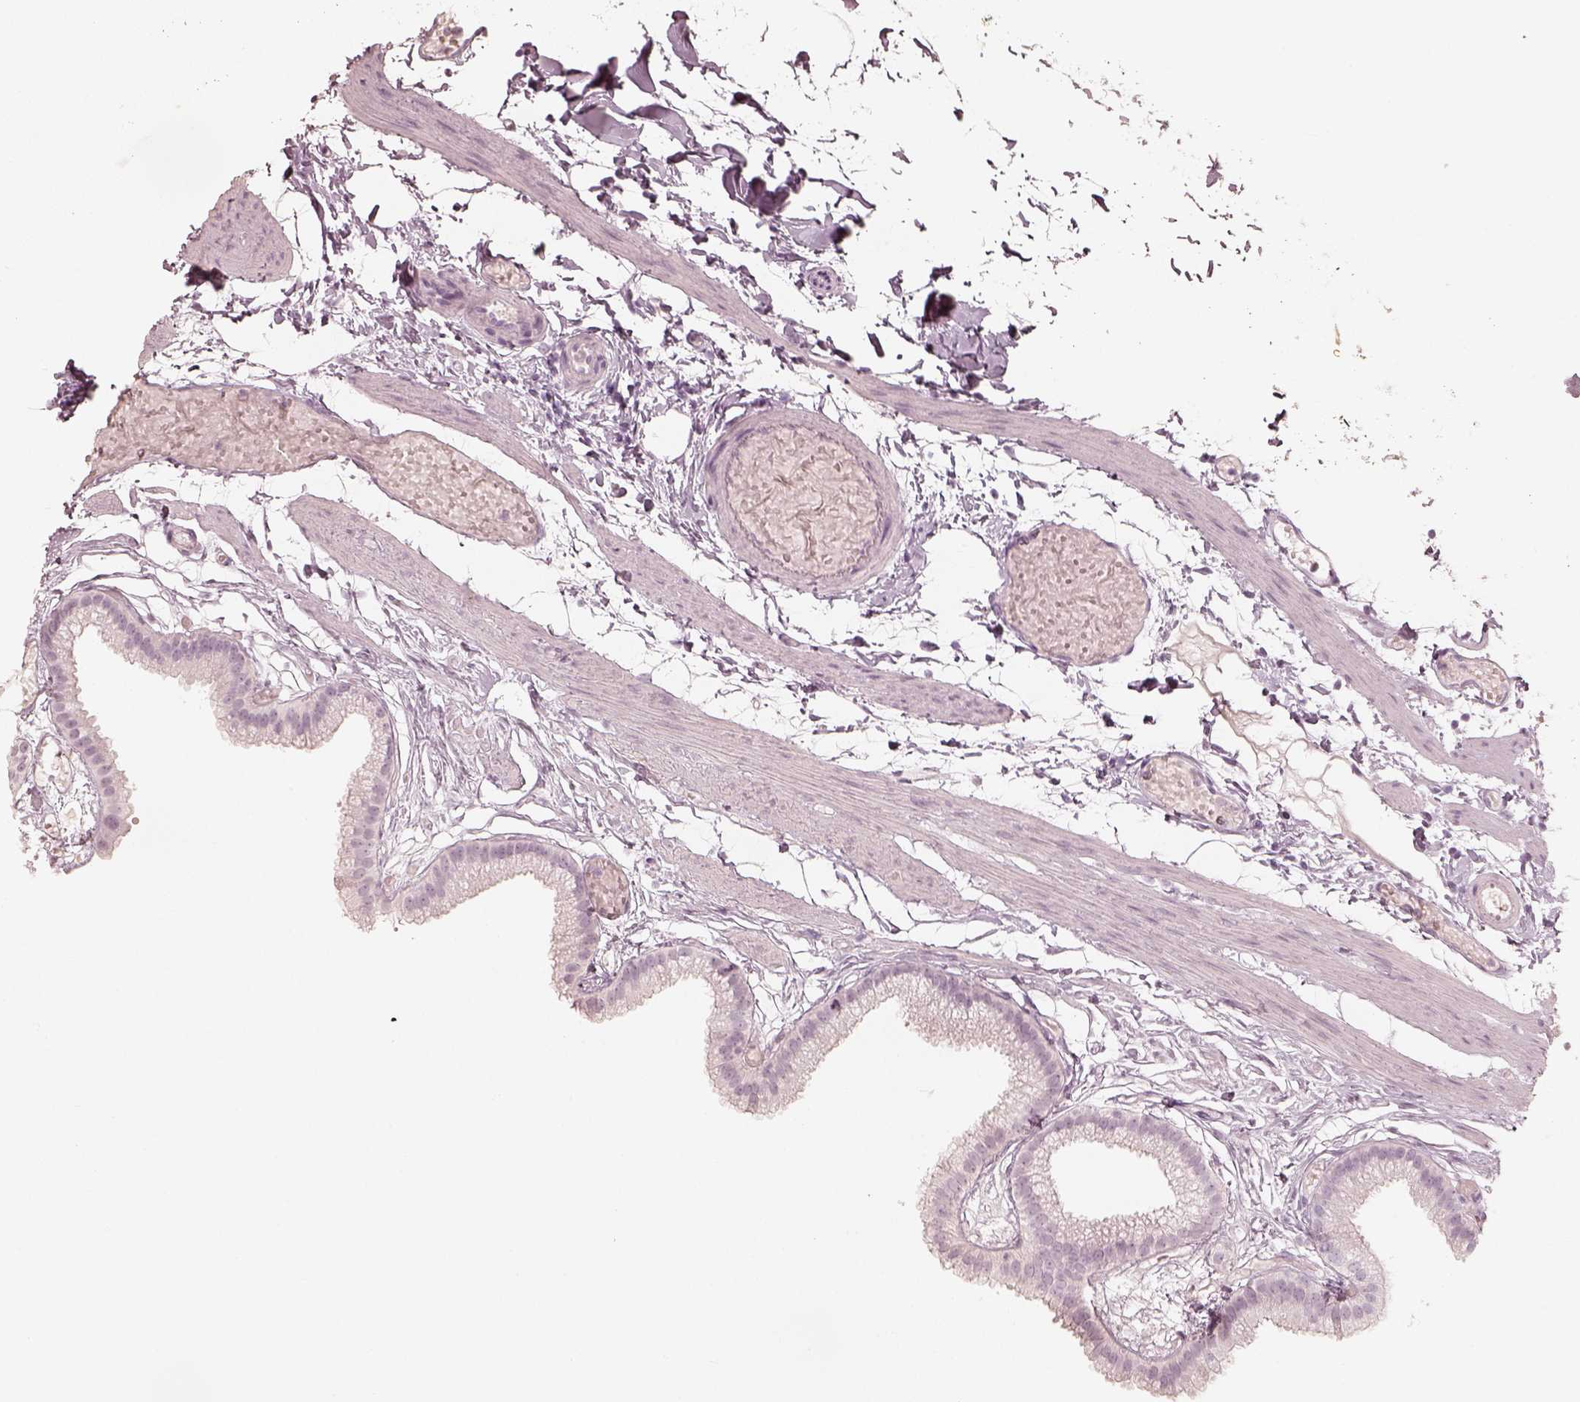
{"staining": {"intensity": "negative", "quantity": "none", "location": "none"}, "tissue": "gallbladder", "cell_type": "Glandular cells", "image_type": "normal", "snomed": [{"axis": "morphology", "description": "Normal tissue, NOS"}, {"axis": "topography", "description": "Gallbladder"}], "caption": "Protein analysis of benign gallbladder displays no significant positivity in glandular cells.", "gene": "KRT82", "patient": {"sex": "female", "age": 45}}